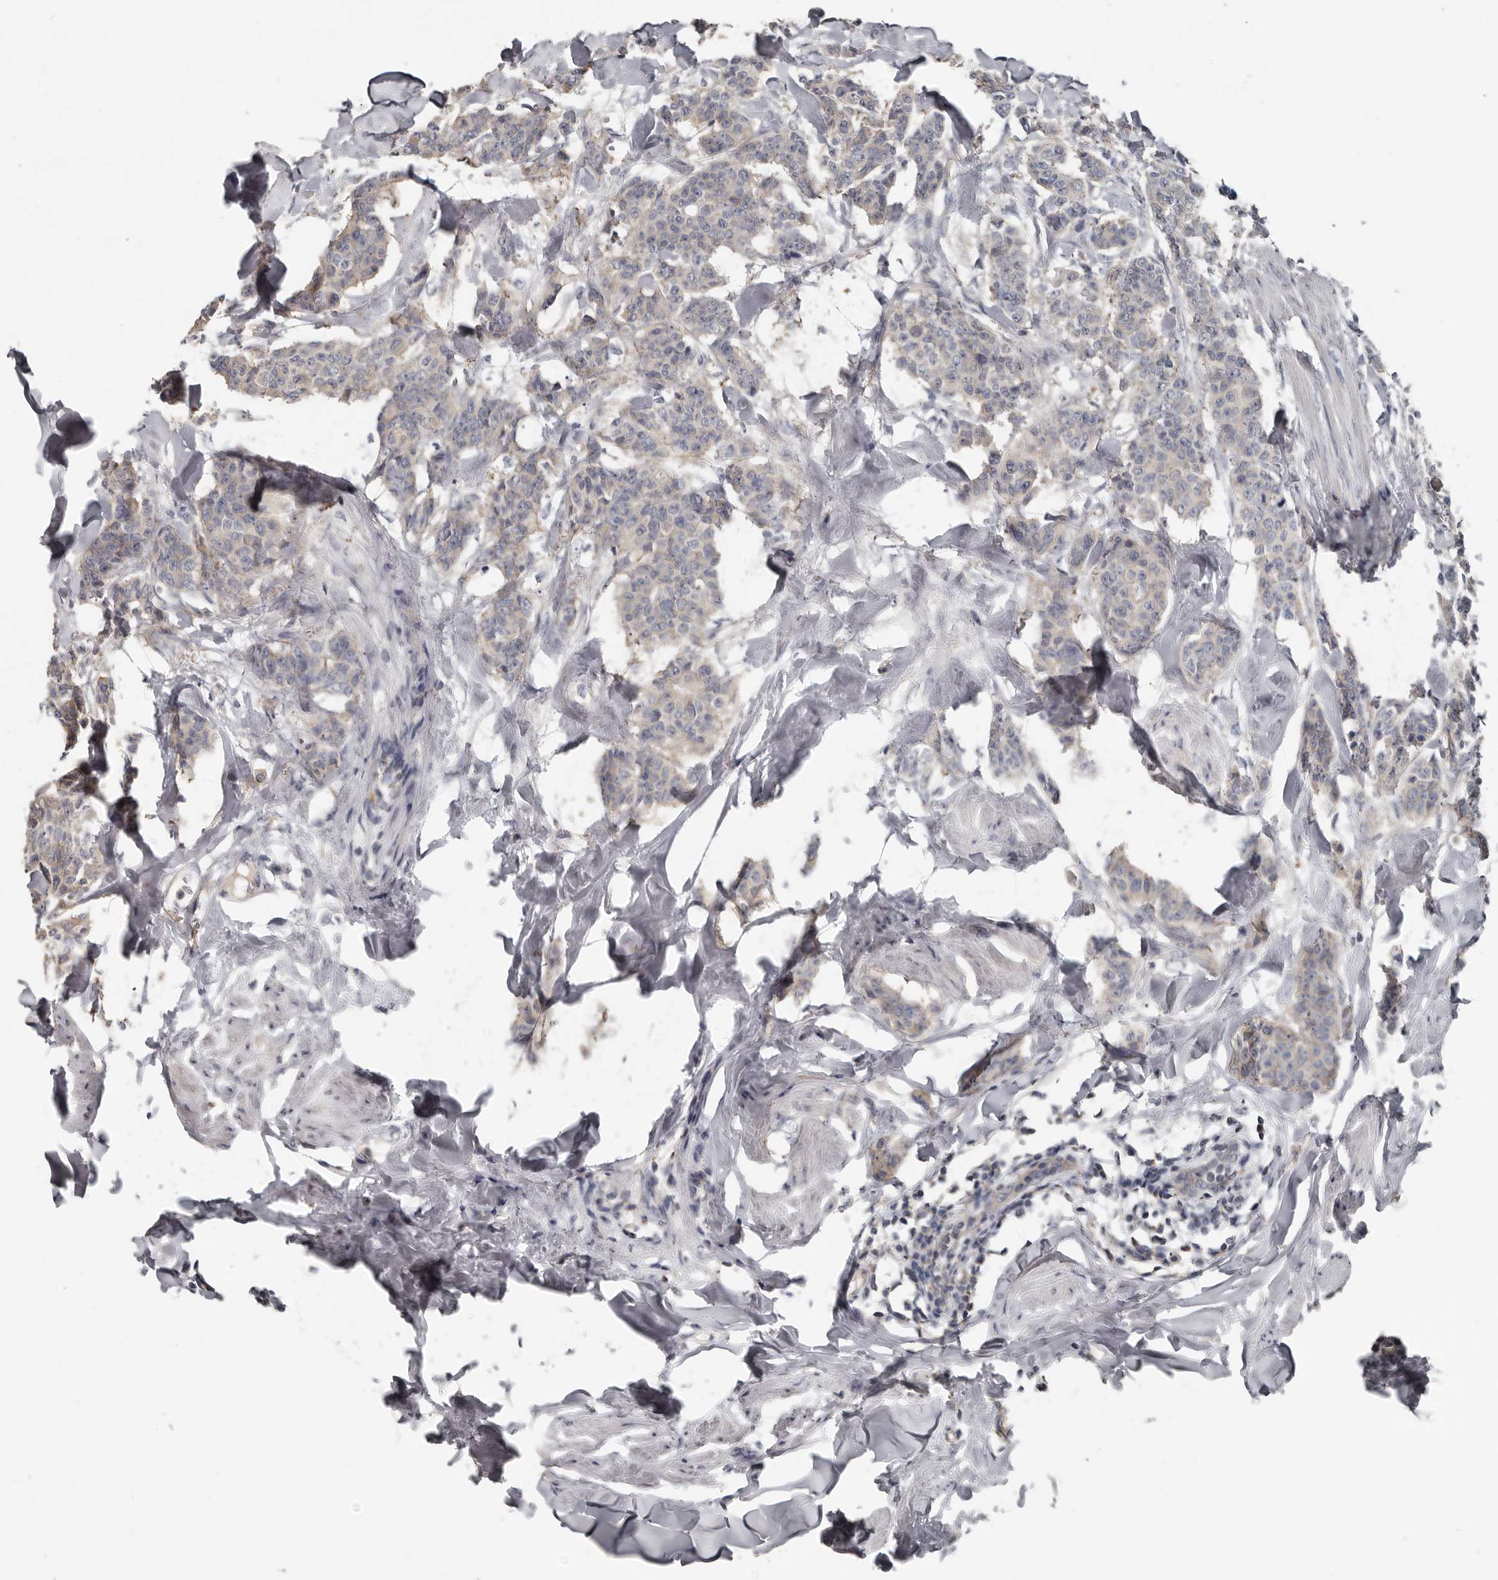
{"staining": {"intensity": "negative", "quantity": "none", "location": "none"}, "tissue": "breast cancer", "cell_type": "Tumor cells", "image_type": "cancer", "snomed": [{"axis": "morphology", "description": "Duct carcinoma"}, {"axis": "topography", "description": "Breast"}], "caption": "Tumor cells show no significant protein expression in breast cancer (invasive ductal carcinoma).", "gene": "CA6", "patient": {"sex": "female", "age": 40}}